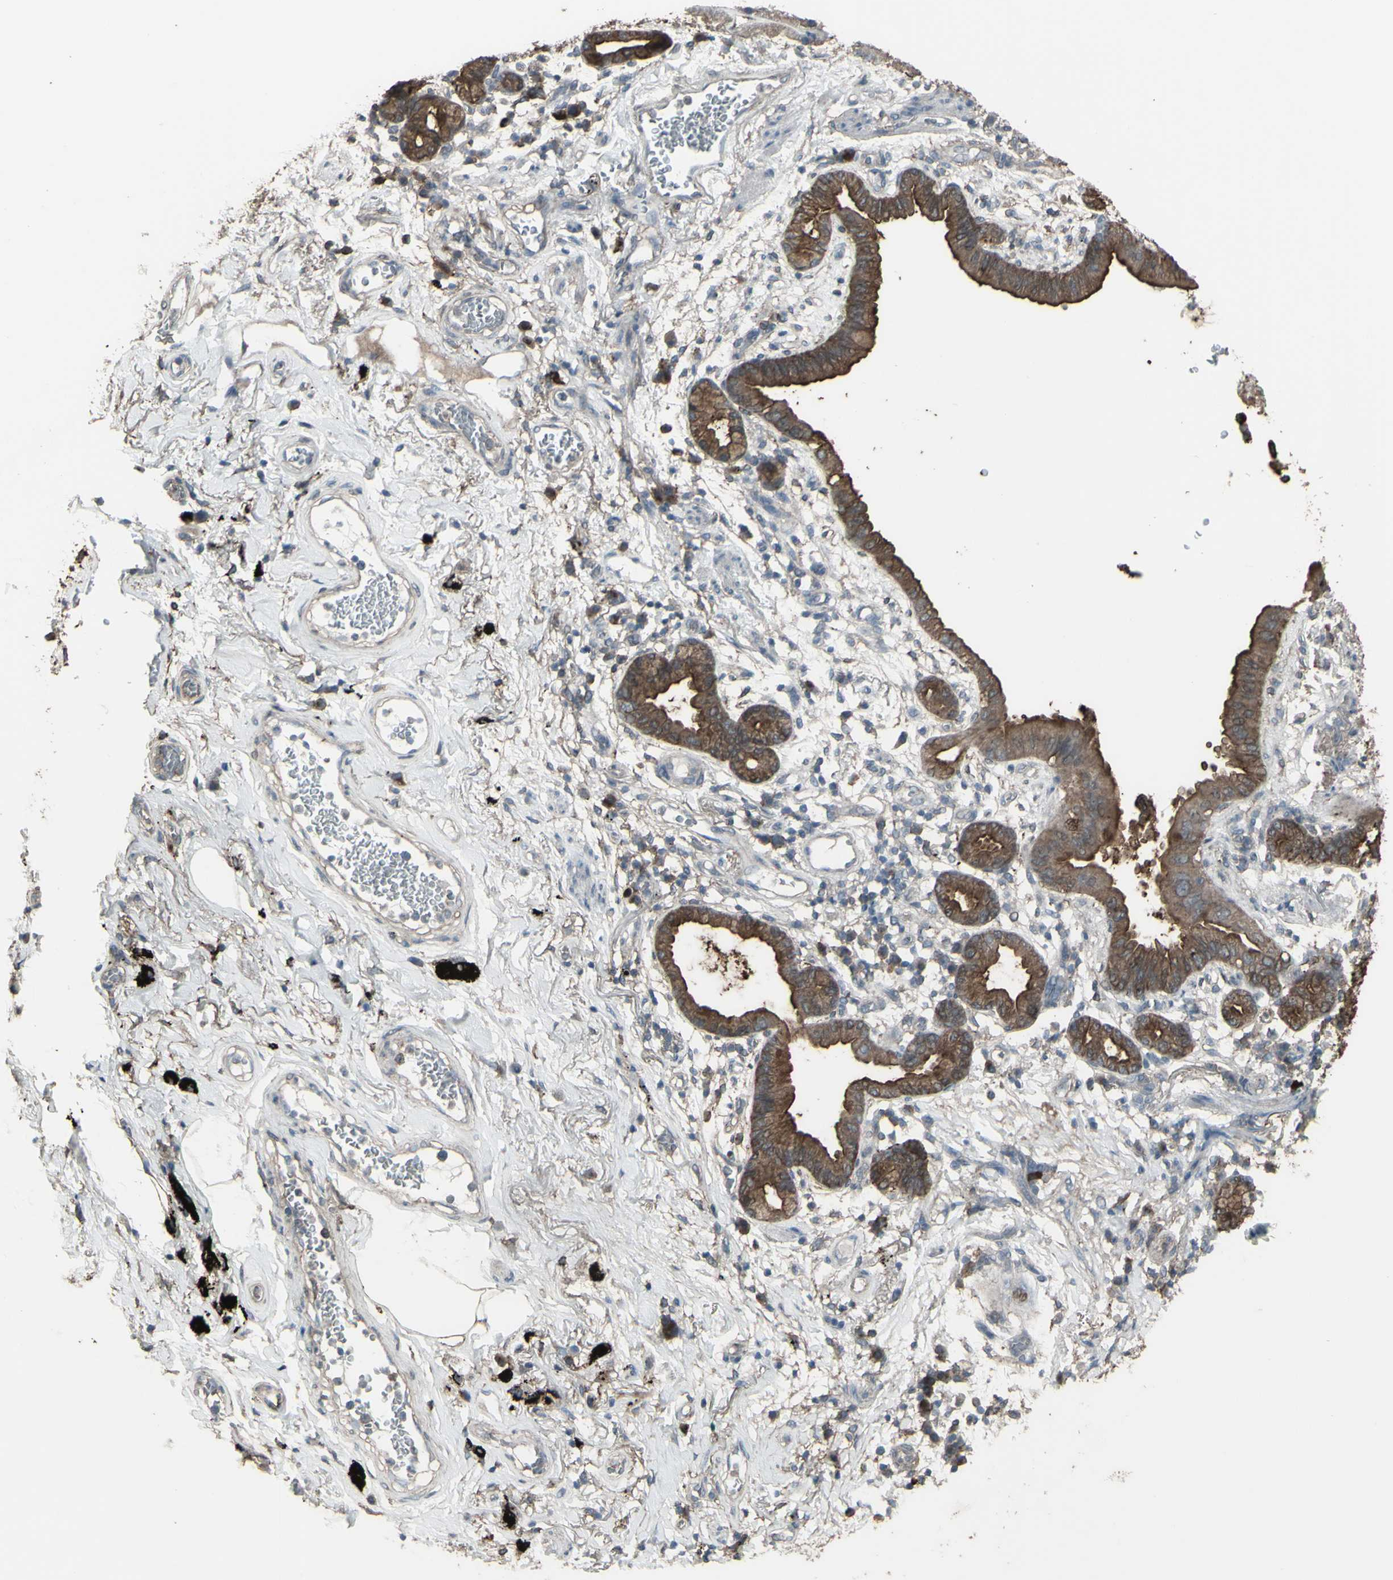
{"staining": {"intensity": "moderate", "quantity": ">75%", "location": "cytoplasmic/membranous"}, "tissue": "lung cancer", "cell_type": "Tumor cells", "image_type": "cancer", "snomed": [{"axis": "morphology", "description": "Adenocarcinoma, NOS"}, {"axis": "topography", "description": "Lung"}], "caption": "A high-resolution photomicrograph shows immunohistochemistry (IHC) staining of lung adenocarcinoma, which shows moderate cytoplasmic/membranous positivity in approximately >75% of tumor cells. Using DAB (brown) and hematoxylin (blue) stains, captured at high magnification using brightfield microscopy.", "gene": "SMO", "patient": {"sex": "female", "age": 70}}